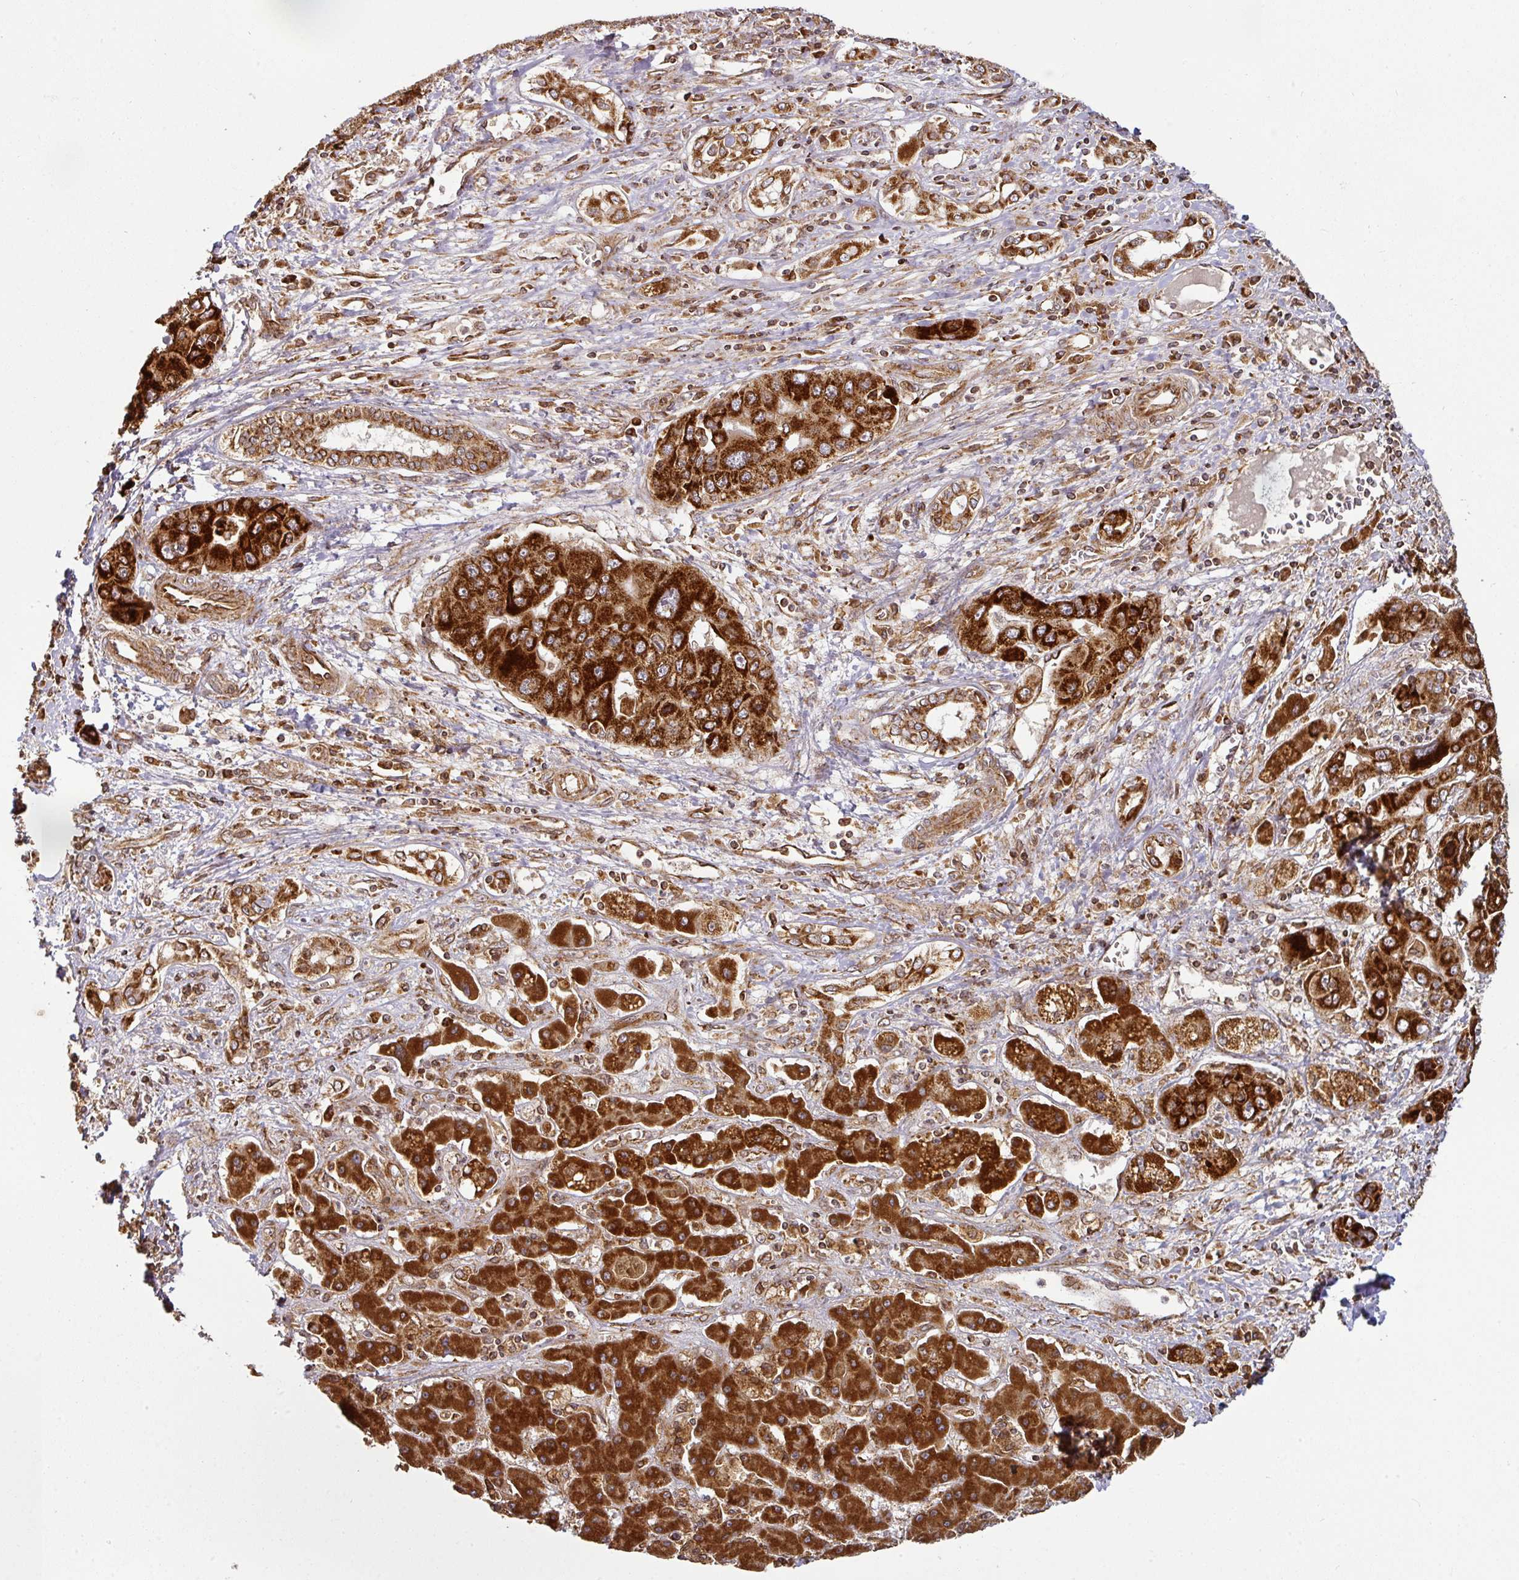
{"staining": {"intensity": "strong", "quantity": ">75%", "location": "cytoplasmic/membranous"}, "tissue": "liver cancer", "cell_type": "Tumor cells", "image_type": "cancer", "snomed": [{"axis": "morphology", "description": "Cholangiocarcinoma"}, {"axis": "topography", "description": "Liver"}], "caption": "Liver cancer tissue exhibits strong cytoplasmic/membranous staining in approximately >75% of tumor cells", "gene": "TRAP1", "patient": {"sex": "male", "age": 67}}